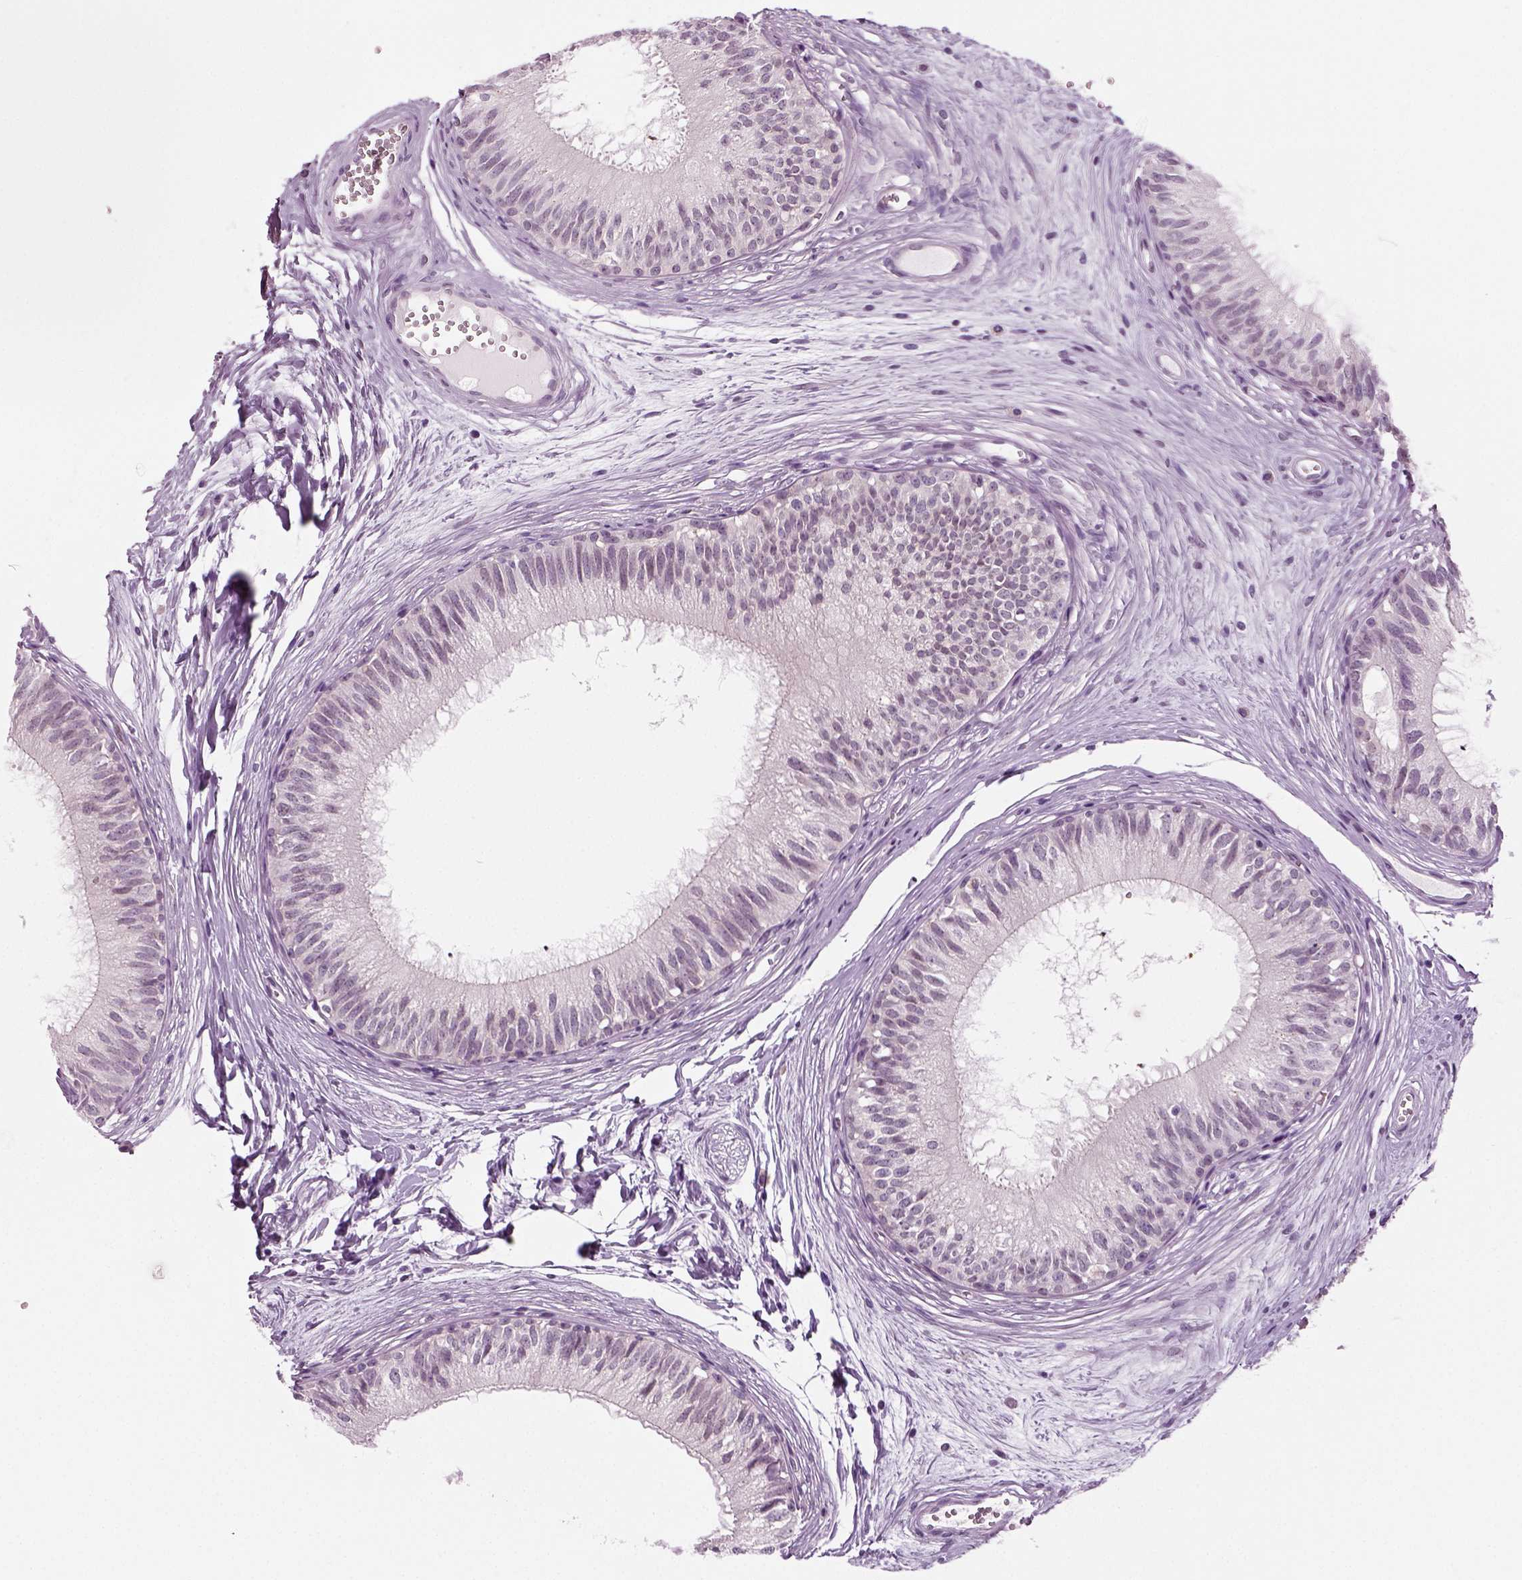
{"staining": {"intensity": "negative", "quantity": "none", "location": "none"}, "tissue": "epididymis", "cell_type": "Glandular cells", "image_type": "normal", "snomed": [{"axis": "morphology", "description": "Normal tissue, NOS"}, {"axis": "topography", "description": "Epididymis"}], "caption": "Glandular cells are negative for protein expression in benign human epididymis. The staining is performed using DAB brown chromogen with nuclei counter-stained in using hematoxylin.", "gene": "SPATA31E1", "patient": {"sex": "male", "age": 29}}